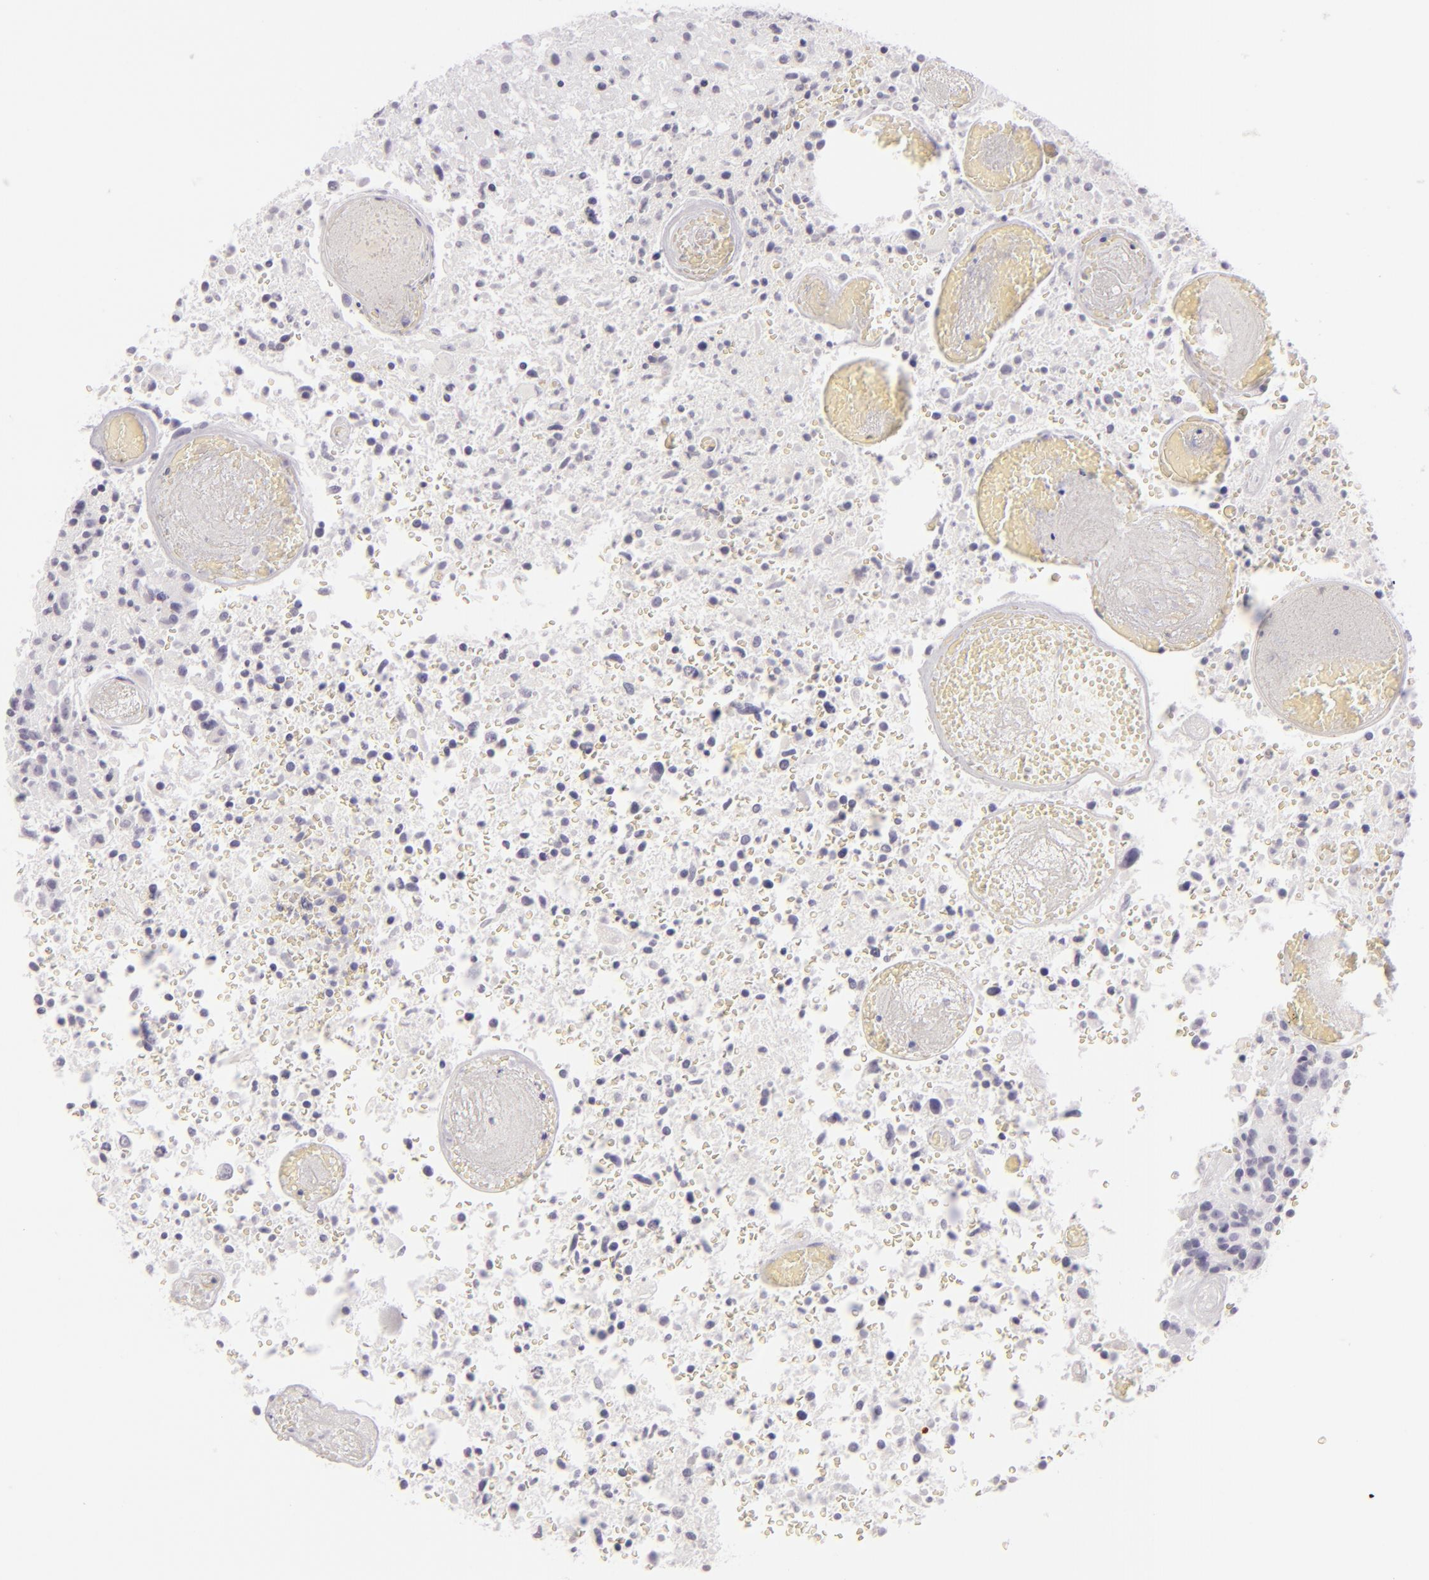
{"staining": {"intensity": "negative", "quantity": "none", "location": "none"}, "tissue": "glioma", "cell_type": "Tumor cells", "image_type": "cancer", "snomed": [{"axis": "morphology", "description": "Glioma, malignant, High grade"}, {"axis": "topography", "description": "Brain"}], "caption": "DAB (3,3'-diaminobenzidine) immunohistochemical staining of human malignant glioma (high-grade) displays no significant staining in tumor cells.", "gene": "CDX2", "patient": {"sex": "male", "age": 72}}